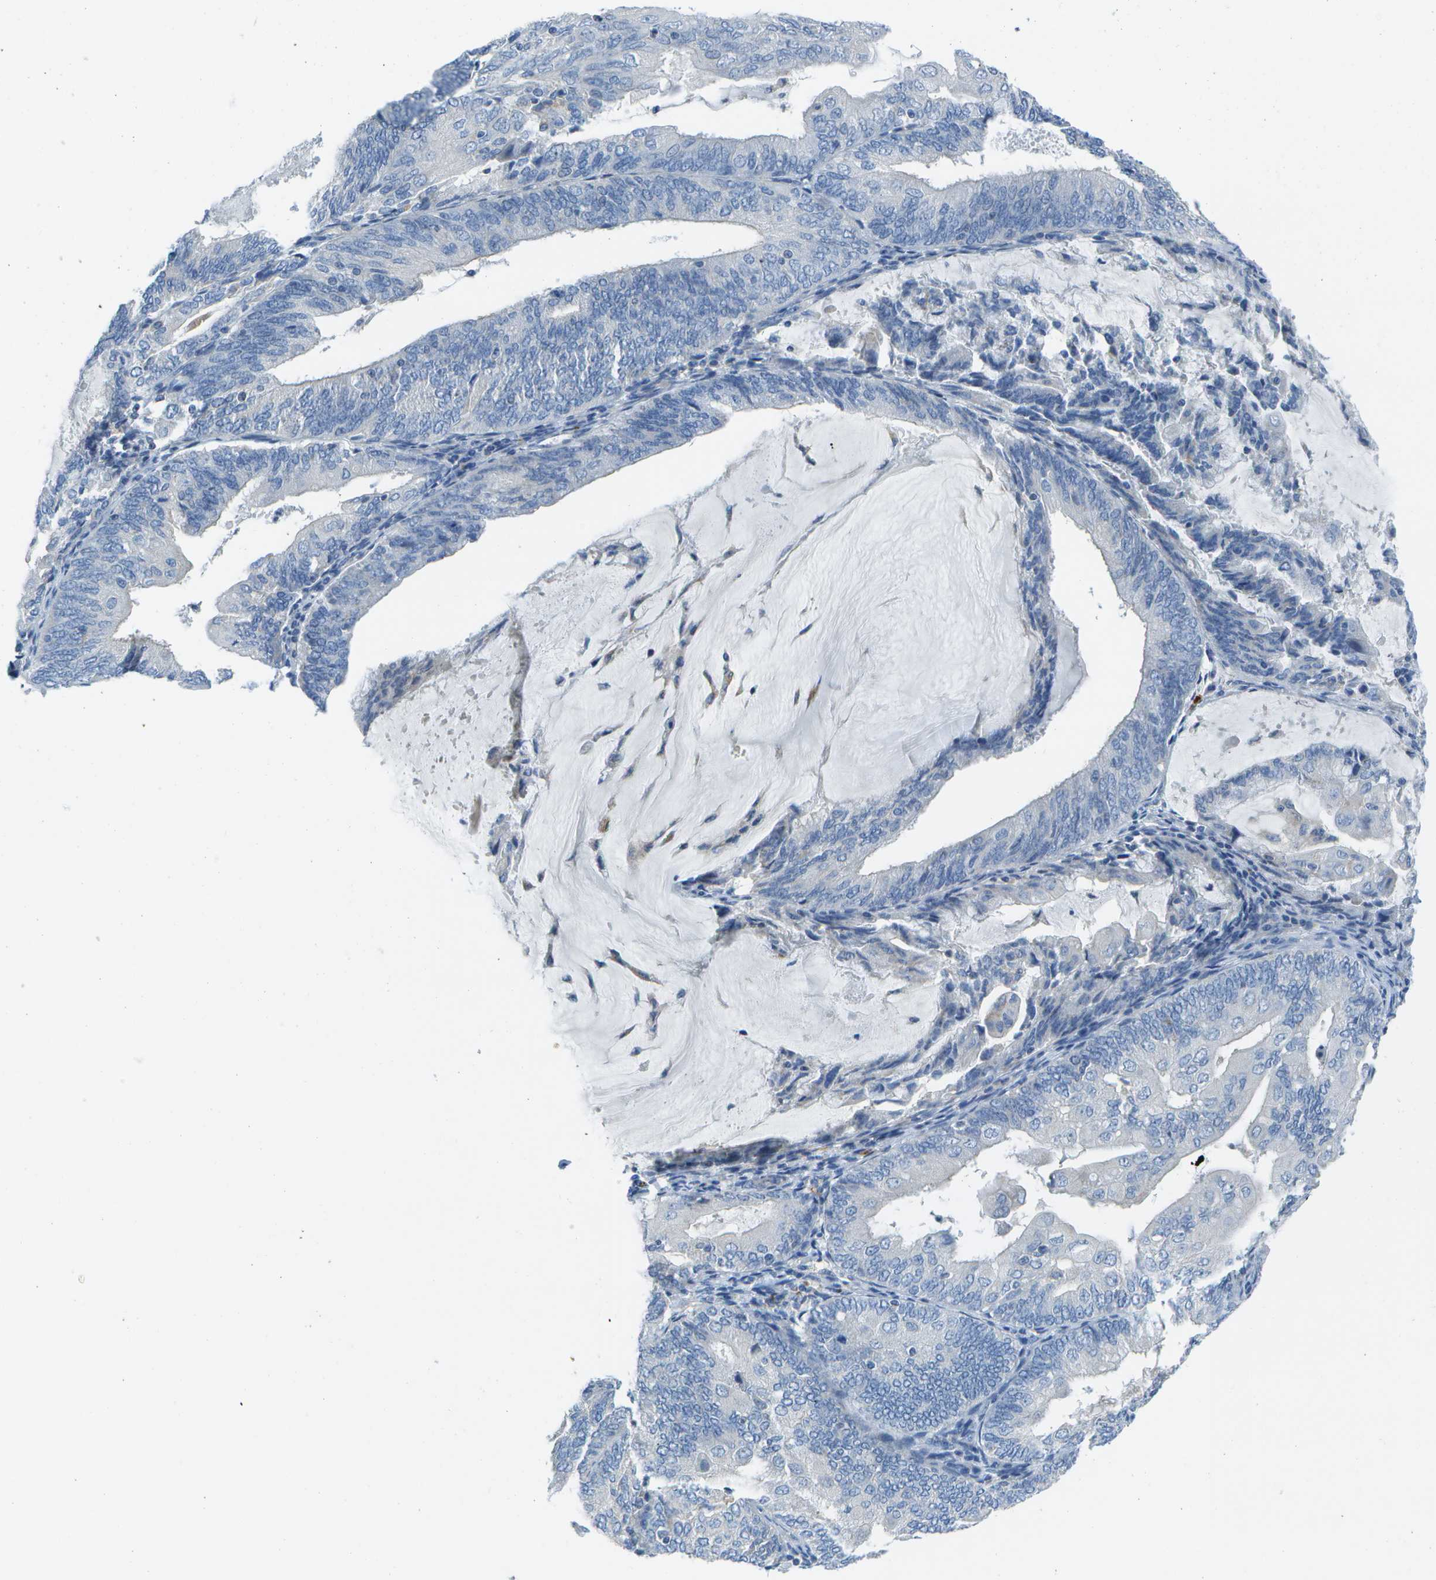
{"staining": {"intensity": "negative", "quantity": "none", "location": "none"}, "tissue": "endometrial cancer", "cell_type": "Tumor cells", "image_type": "cancer", "snomed": [{"axis": "morphology", "description": "Adenocarcinoma, NOS"}, {"axis": "topography", "description": "Endometrium"}], "caption": "This is an IHC image of human endometrial cancer (adenocarcinoma). There is no positivity in tumor cells.", "gene": "DCT", "patient": {"sex": "female", "age": 81}}